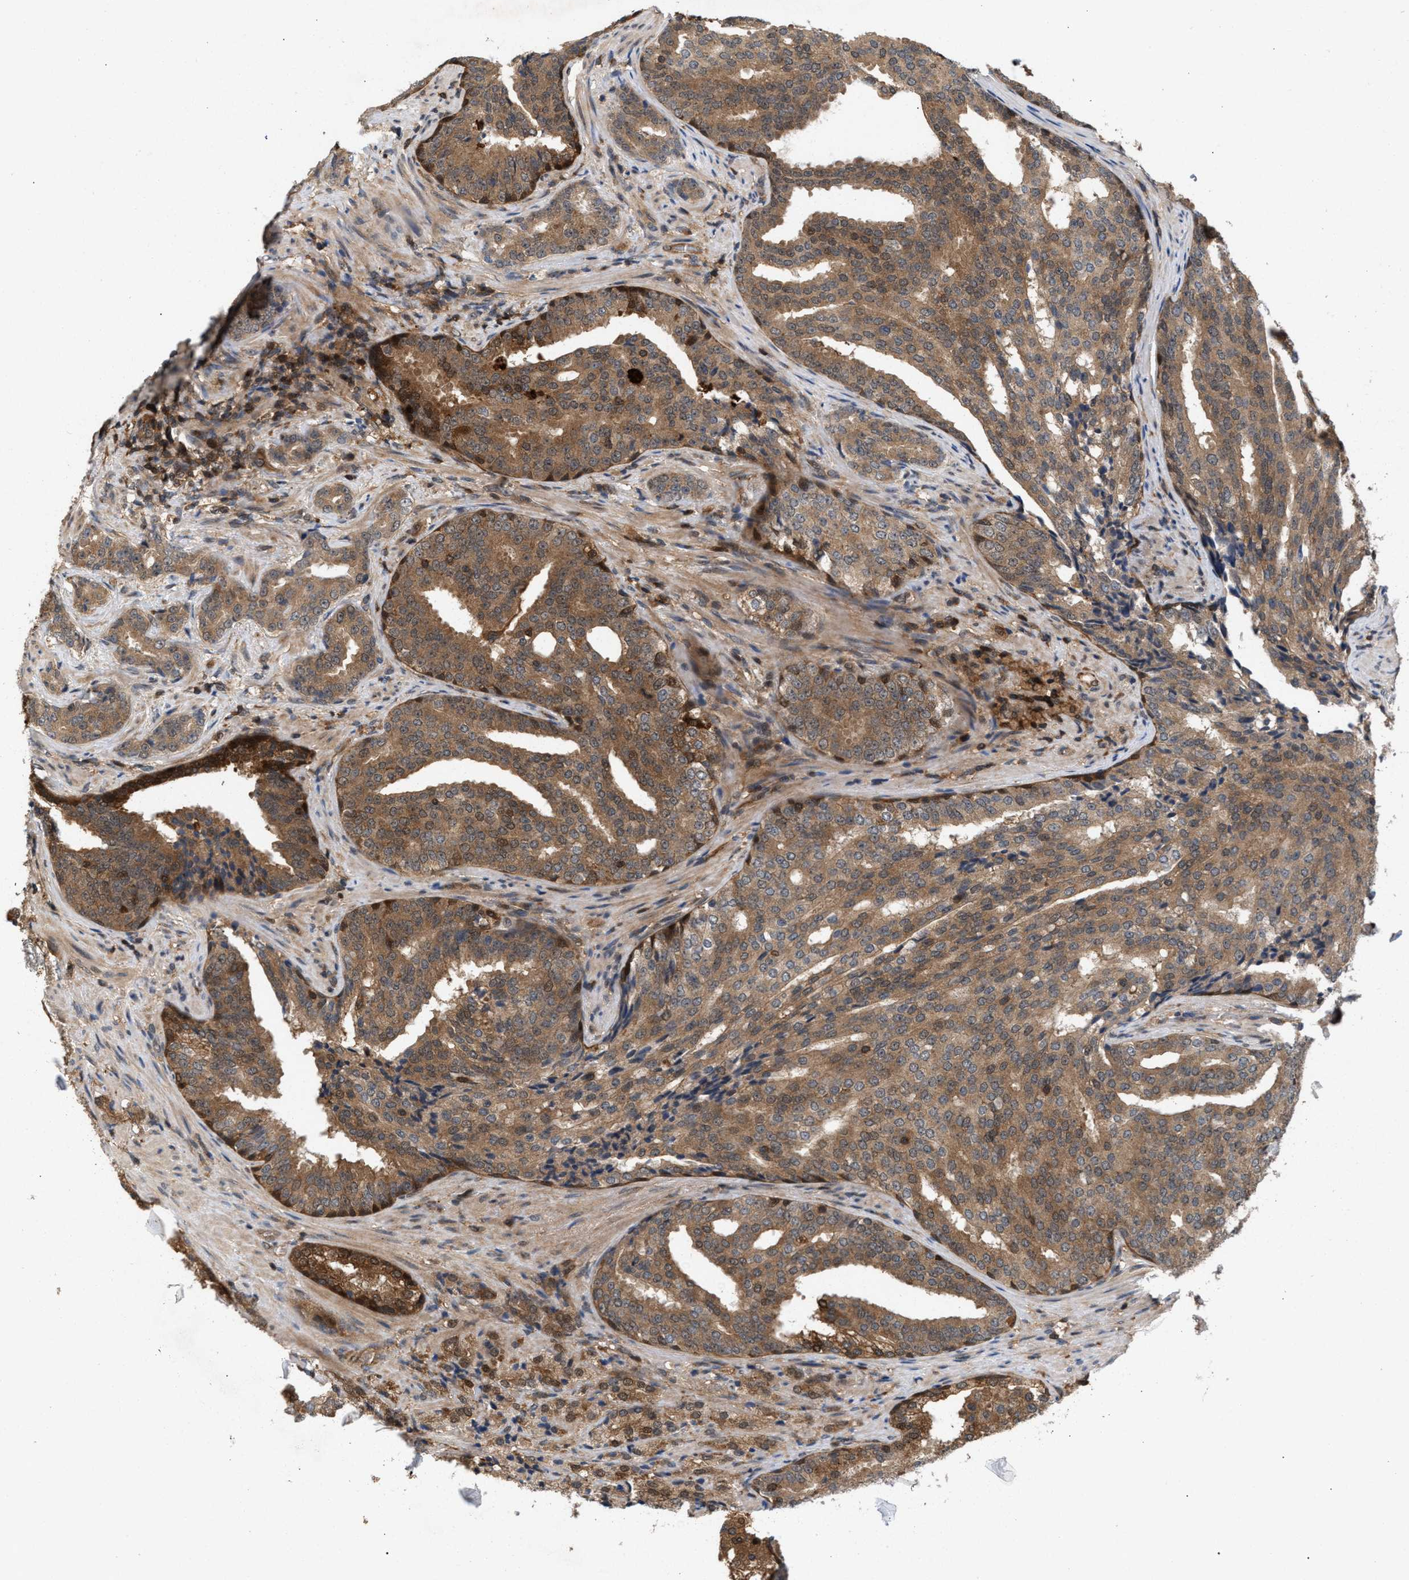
{"staining": {"intensity": "moderate", "quantity": ">75%", "location": "cytoplasmic/membranous"}, "tissue": "prostate cancer", "cell_type": "Tumor cells", "image_type": "cancer", "snomed": [{"axis": "morphology", "description": "Adenocarcinoma, High grade"}, {"axis": "topography", "description": "Prostate"}], "caption": "Immunohistochemical staining of prostate cancer reveals medium levels of moderate cytoplasmic/membranous staining in about >75% of tumor cells. Using DAB (brown) and hematoxylin (blue) stains, captured at high magnification using brightfield microscopy.", "gene": "GLOD4", "patient": {"sex": "male", "age": 71}}